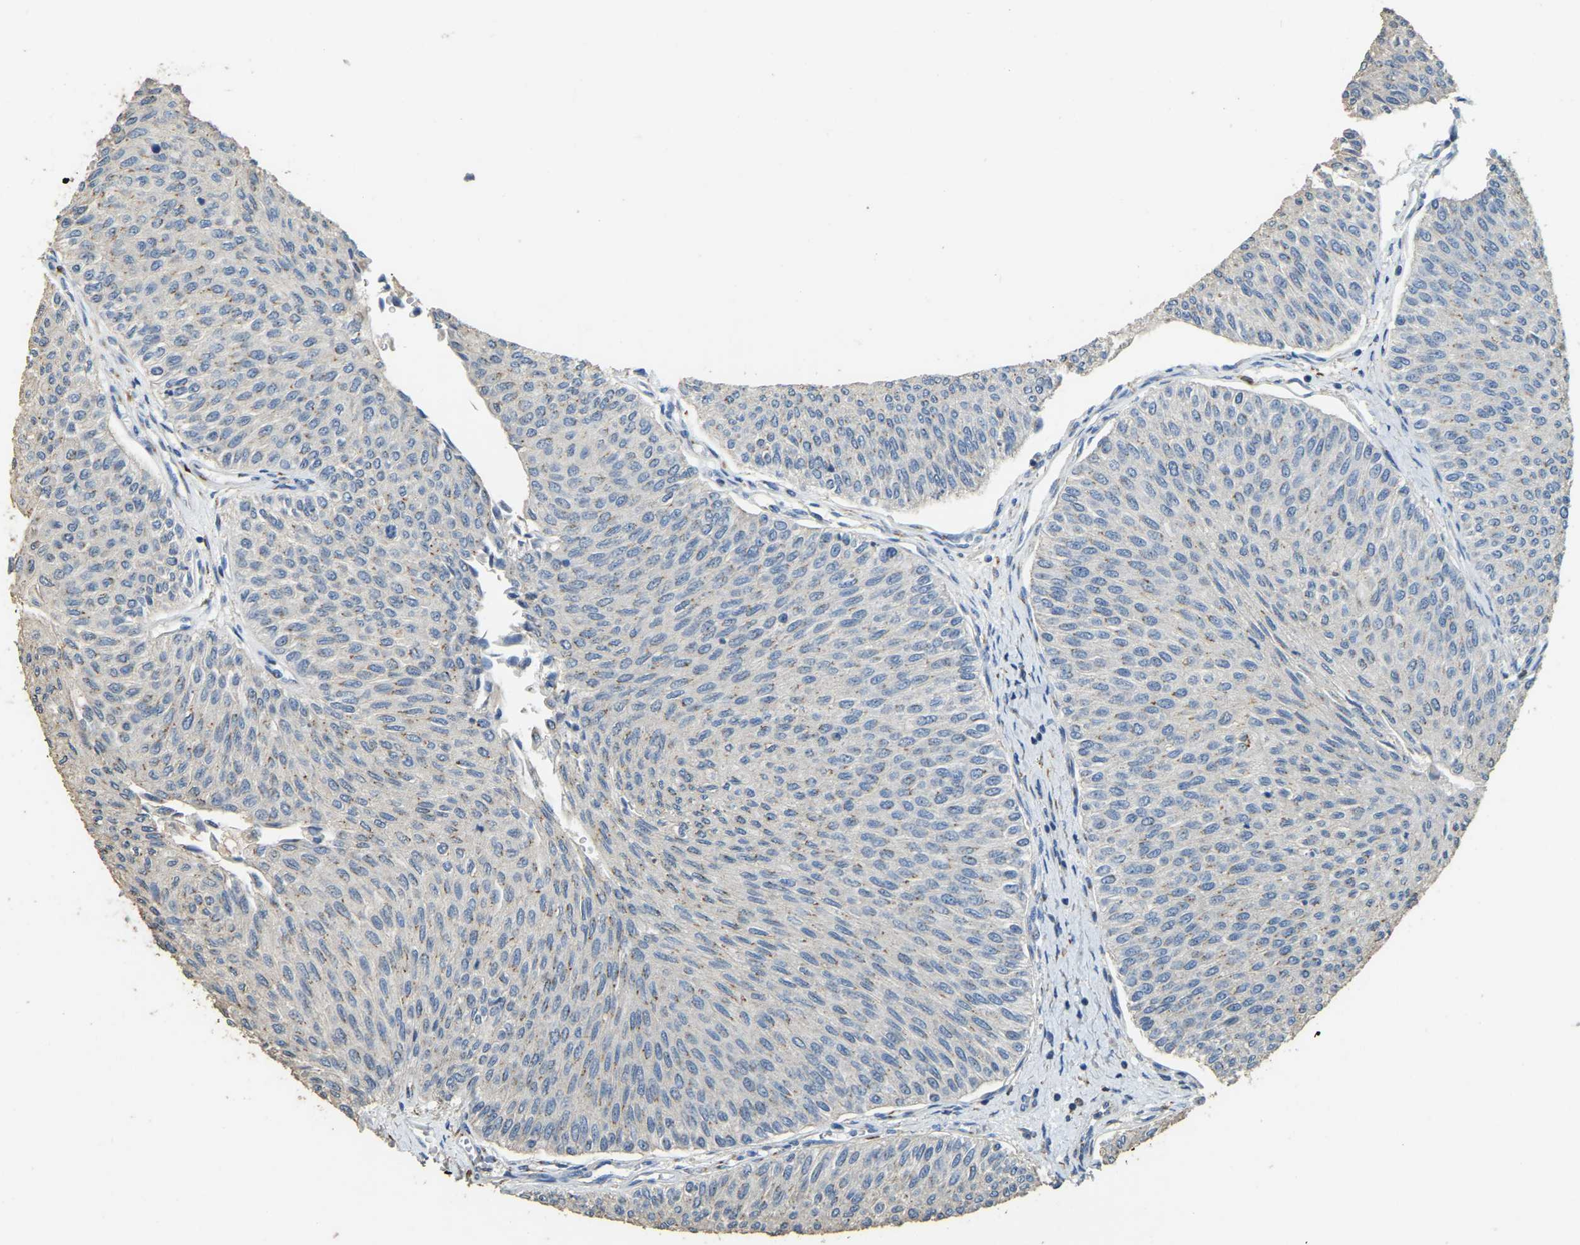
{"staining": {"intensity": "weak", "quantity": "25%-75%", "location": "cytoplasmic/membranous"}, "tissue": "urothelial cancer", "cell_type": "Tumor cells", "image_type": "cancer", "snomed": [{"axis": "morphology", "description": "Urothelial carcinoma, Low grade"}, {"axis": "topography", "description": "Urinary bladder"}], "caption": "The image reveals immunohistochemical staining of urothelial carcinoma (low-grade). There is weak cytoplasmic/membranous positivity is present in about 25%-75% of tumor cells. Ihc stains the protein of interest in brown and the nuclei are stained blue.", "gene": "FAM174A", "patient": {"sex": "male", "age": 78}}